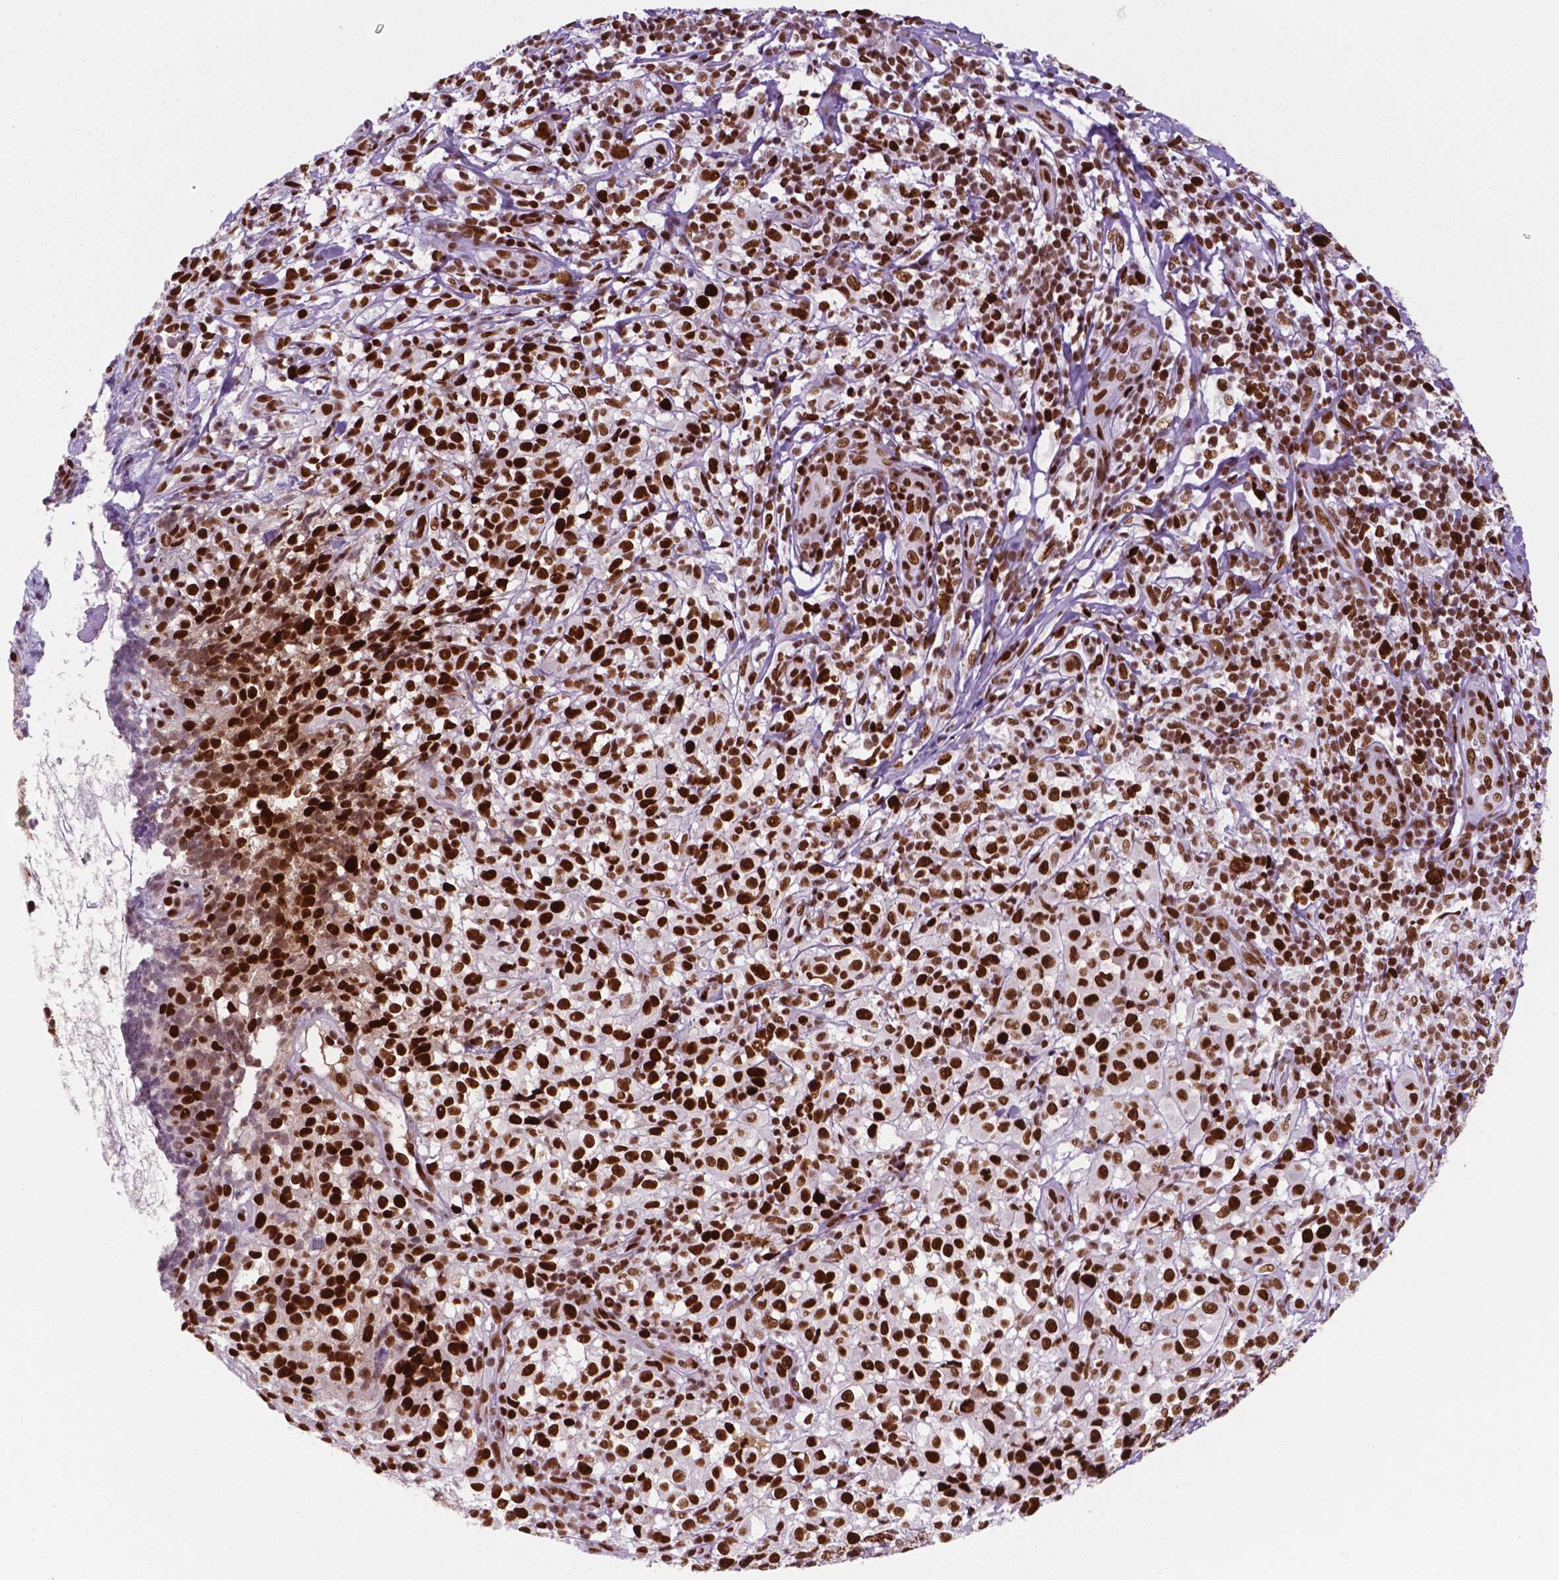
{"staining": {"intensity": "strong", "quantity": ">75%", "location": "nuclear"}, "tissue": "melanoma", "cell_type": "Tumor cells", "image_type": "cancer", "snomed": [{"axis": "morphology", "description": "Malignant melanoma, NOS"}, {"axis": "topography", "description": "Skin"}], "caption": "DAB immunohistochemical staining of malignant melanoma reveals strong nuclear protein expression in about >75% of tumor cells. (DAB IHC with brightfield microscopy, high magnification).", "gene": "MSH6", "patient": {"sex": "male", "age": 85}}